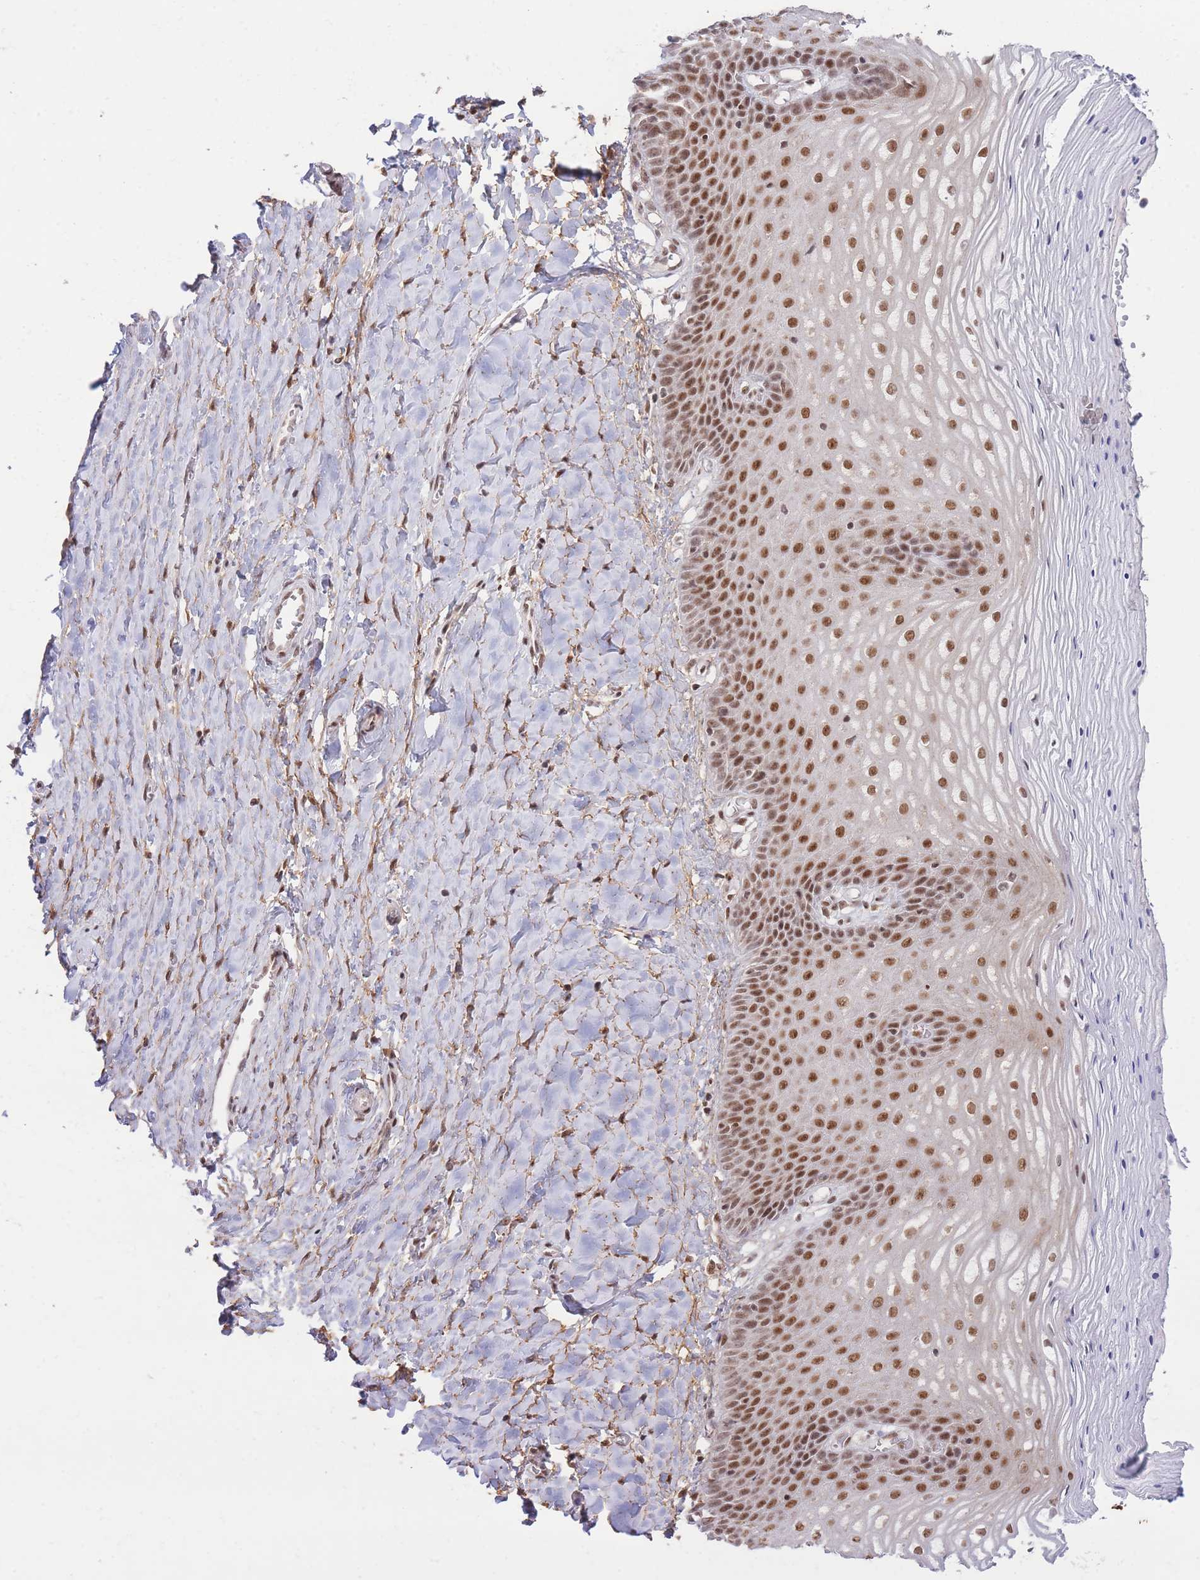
{"staining": {"intensity": "moderate", "quantity": ">75%", "location": "nuclear"}, "tissue": "vagina", "cell_type": "Squamous epithelial cells", "image_type": "normal", "snomed": [{"axis": "morphology", "description": "Normal tissue, NOS"}, {"axis": "topography", "description": "Vagina"}], "caption": "Vagina stained with immunohistochemistry displays moderate nuclear expression in about >75% of squamous epithelial cells. (DAB IHC, brown staining for protein, blue staining for nuclei).", "gene": "CARD8", "patient": {"sex": "female", "age": 65}}